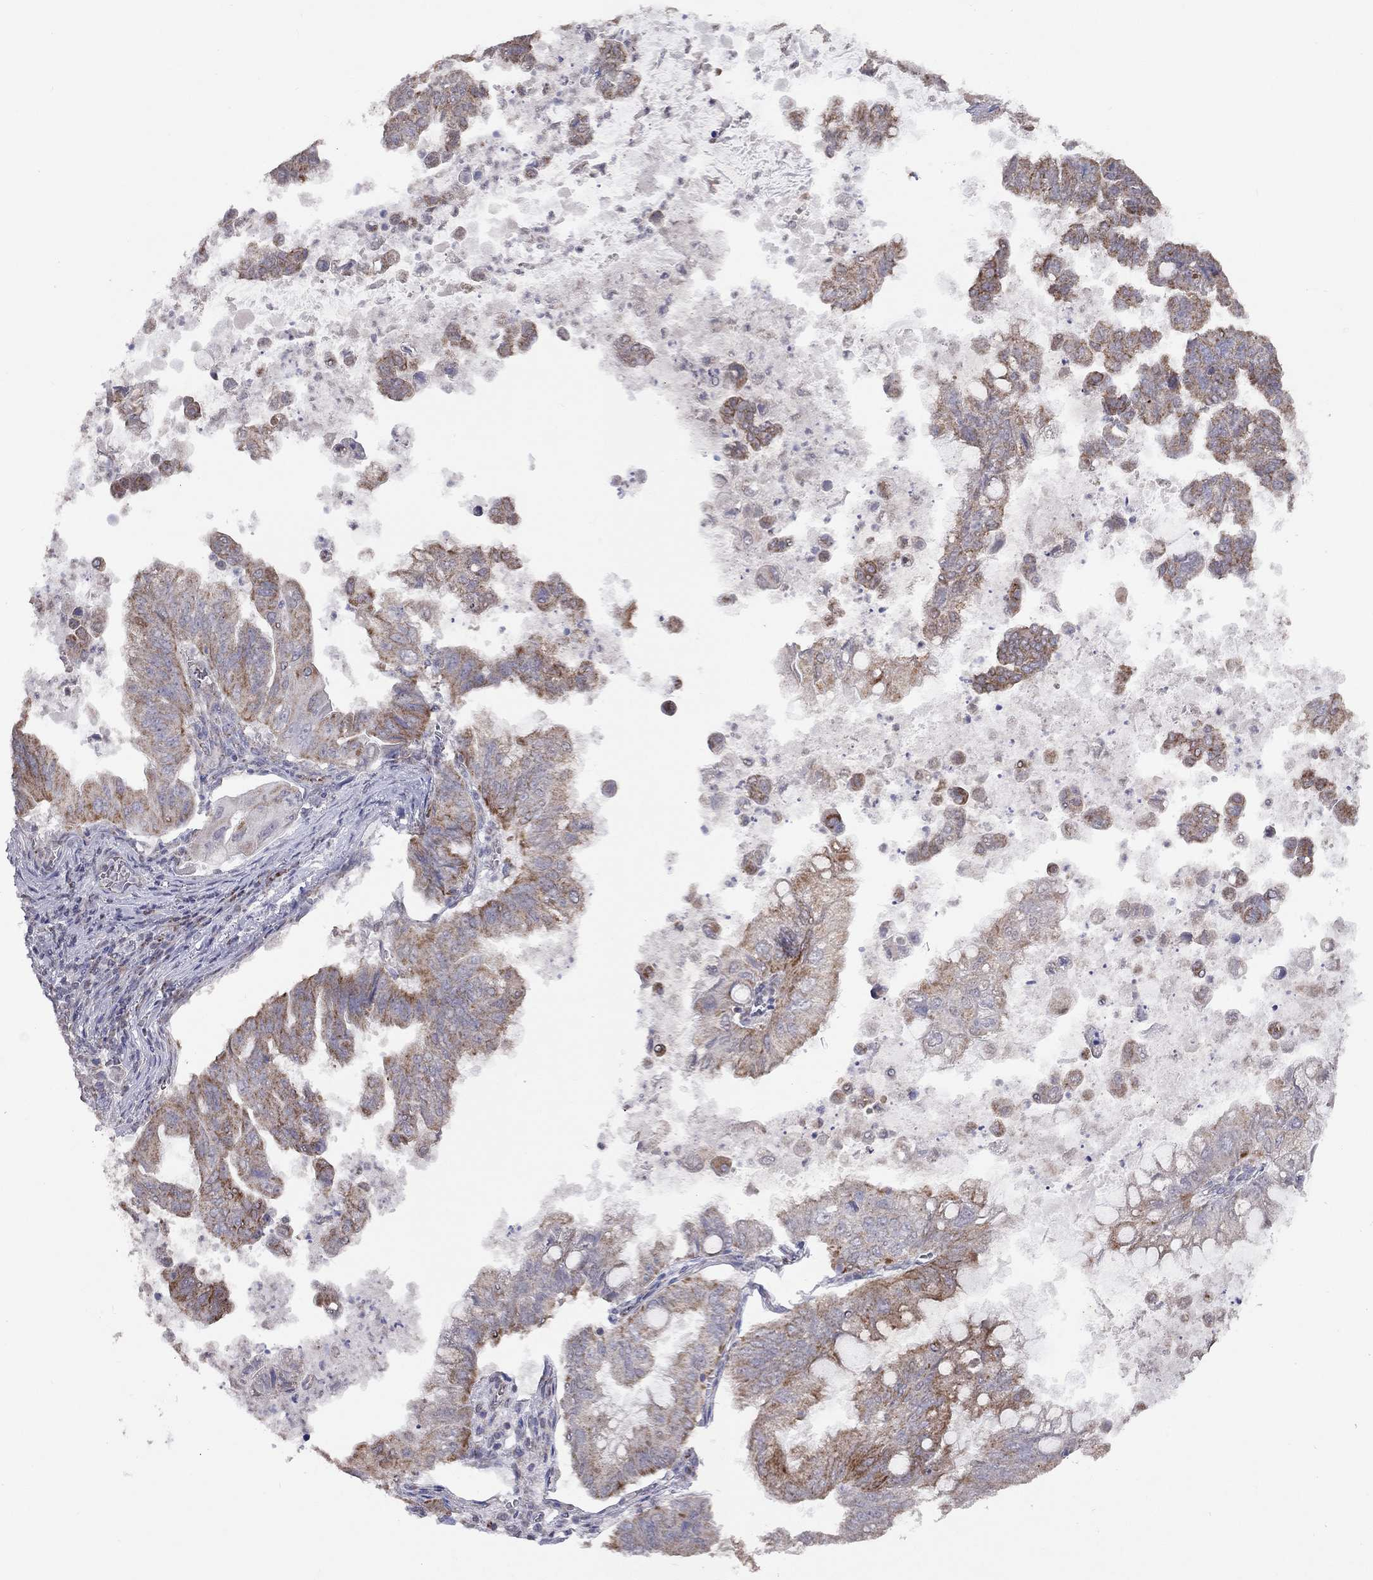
{"staining": {"intensity": "strong", "quantity": "25%-75%", "location": "cytoplasmic/membranous"}, "tissue": "stomach cancer", "cell_type": "Tumor cells", "image_type": "cancer", "snomed": [{"axis": "morphology", "description": "Adenocarcinoma, NOS"}, {"axis": "topography", "description": "Stomach, upper"}], "caption": "Human stomach cancer (adenocarcinoma) stained with a brown dye displays strong cytoplasmic/membranous positive staining in approximately 25%-75% of tumor cells.", "gene": "NDUFB1", "patient": {"sex": "male", "age": 80}}